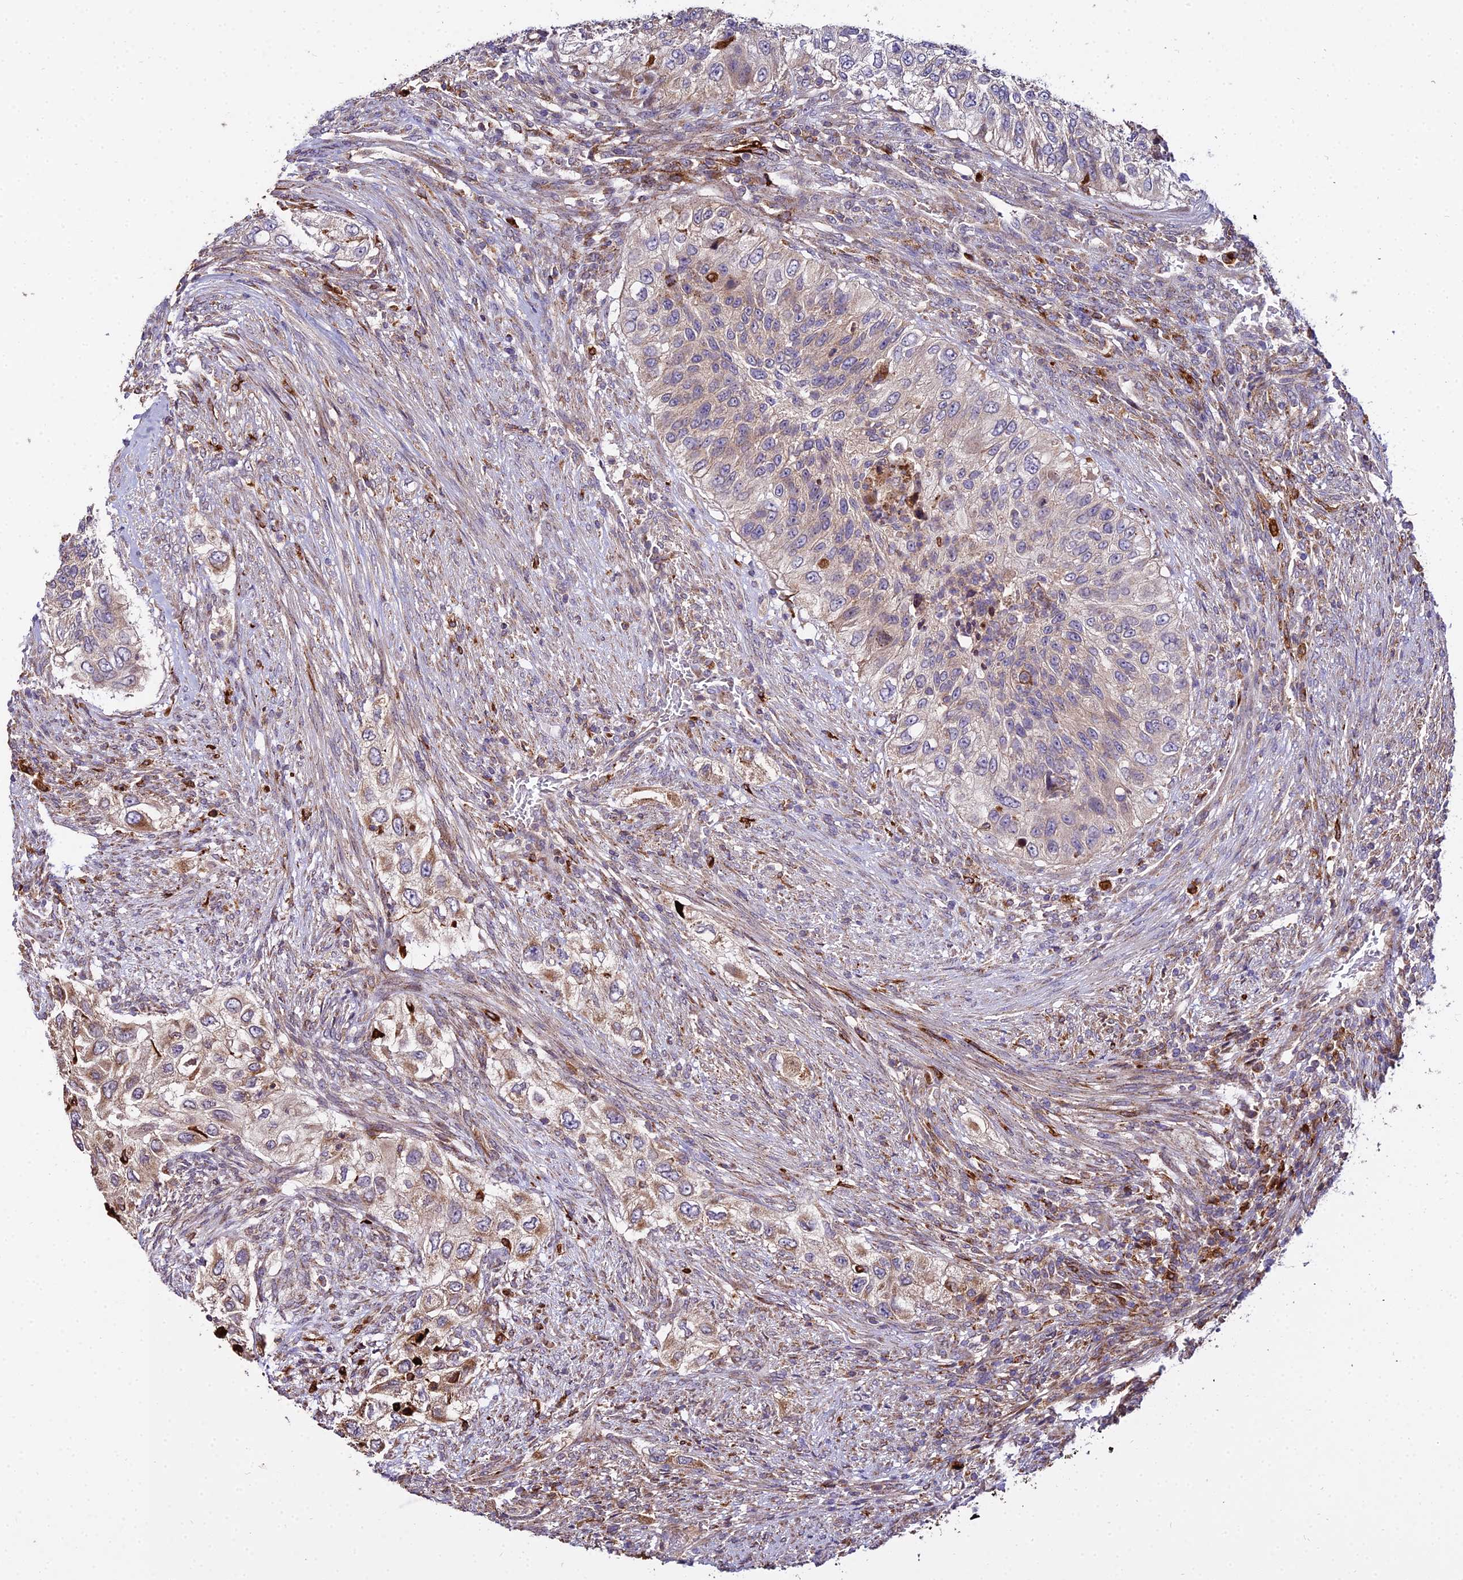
{"staining": {"intensity": "moderate", "quantity": "<25%", "location": "cytoplasmic/membranous"}, "tissue": "urothelial cancer", "cell_type": "Tumor cells", "image_type": "cancer", "snomed": [{"axis": "morphology", "description": "Urothelial carcinoma, High grade"}, {"axis": "topography", "description": "Urinary bladder"}], "caption": "High-grade urothelial carcinoma stained for a protein (brown) demonstrates moderate cytoplasmic/membranous positive staining in approximately <25% of tumor cells.", "gene": "PEX19", "patient": {"sex": "female", "age": 60}}